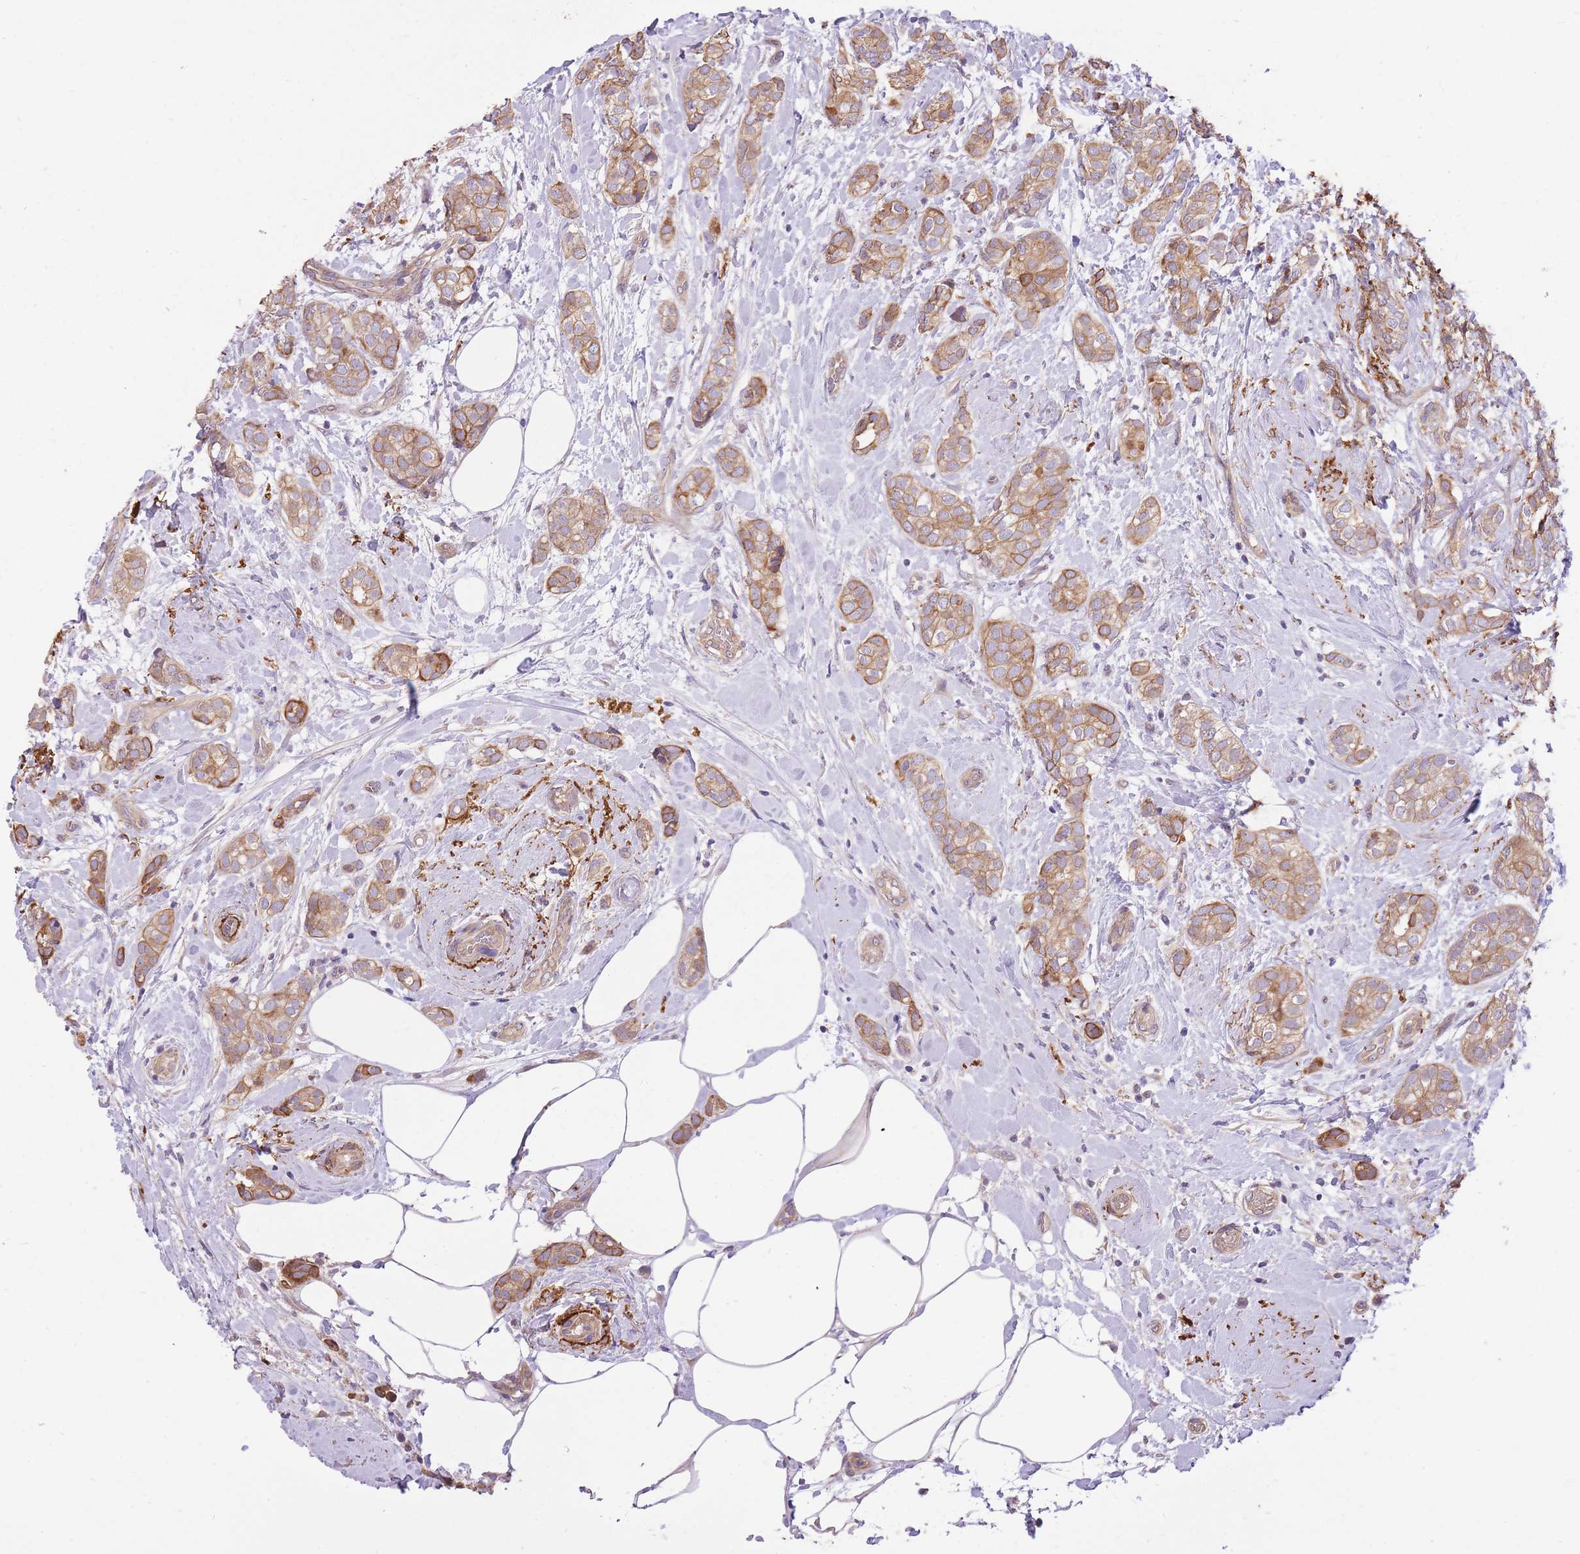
{"staining": {"intensity": "moderate", "quantity": ">75%", "location": "cytoplasmic/membranous"}, "tissue": "breast cancer", "cell_type": "Tumor cells", "image_type": "cancer", "snomed": [{"axis": "morphology", "description": "Duct carcinoma"}, {"axis": "topography", "description": "Breast"}], "caption": "Tumor cells display moderate cytoplasmic/membranous staining in about >75% of cells in breast cancer.", "gene": "REV1", "patient": {"sex": "female", "age": 73}}